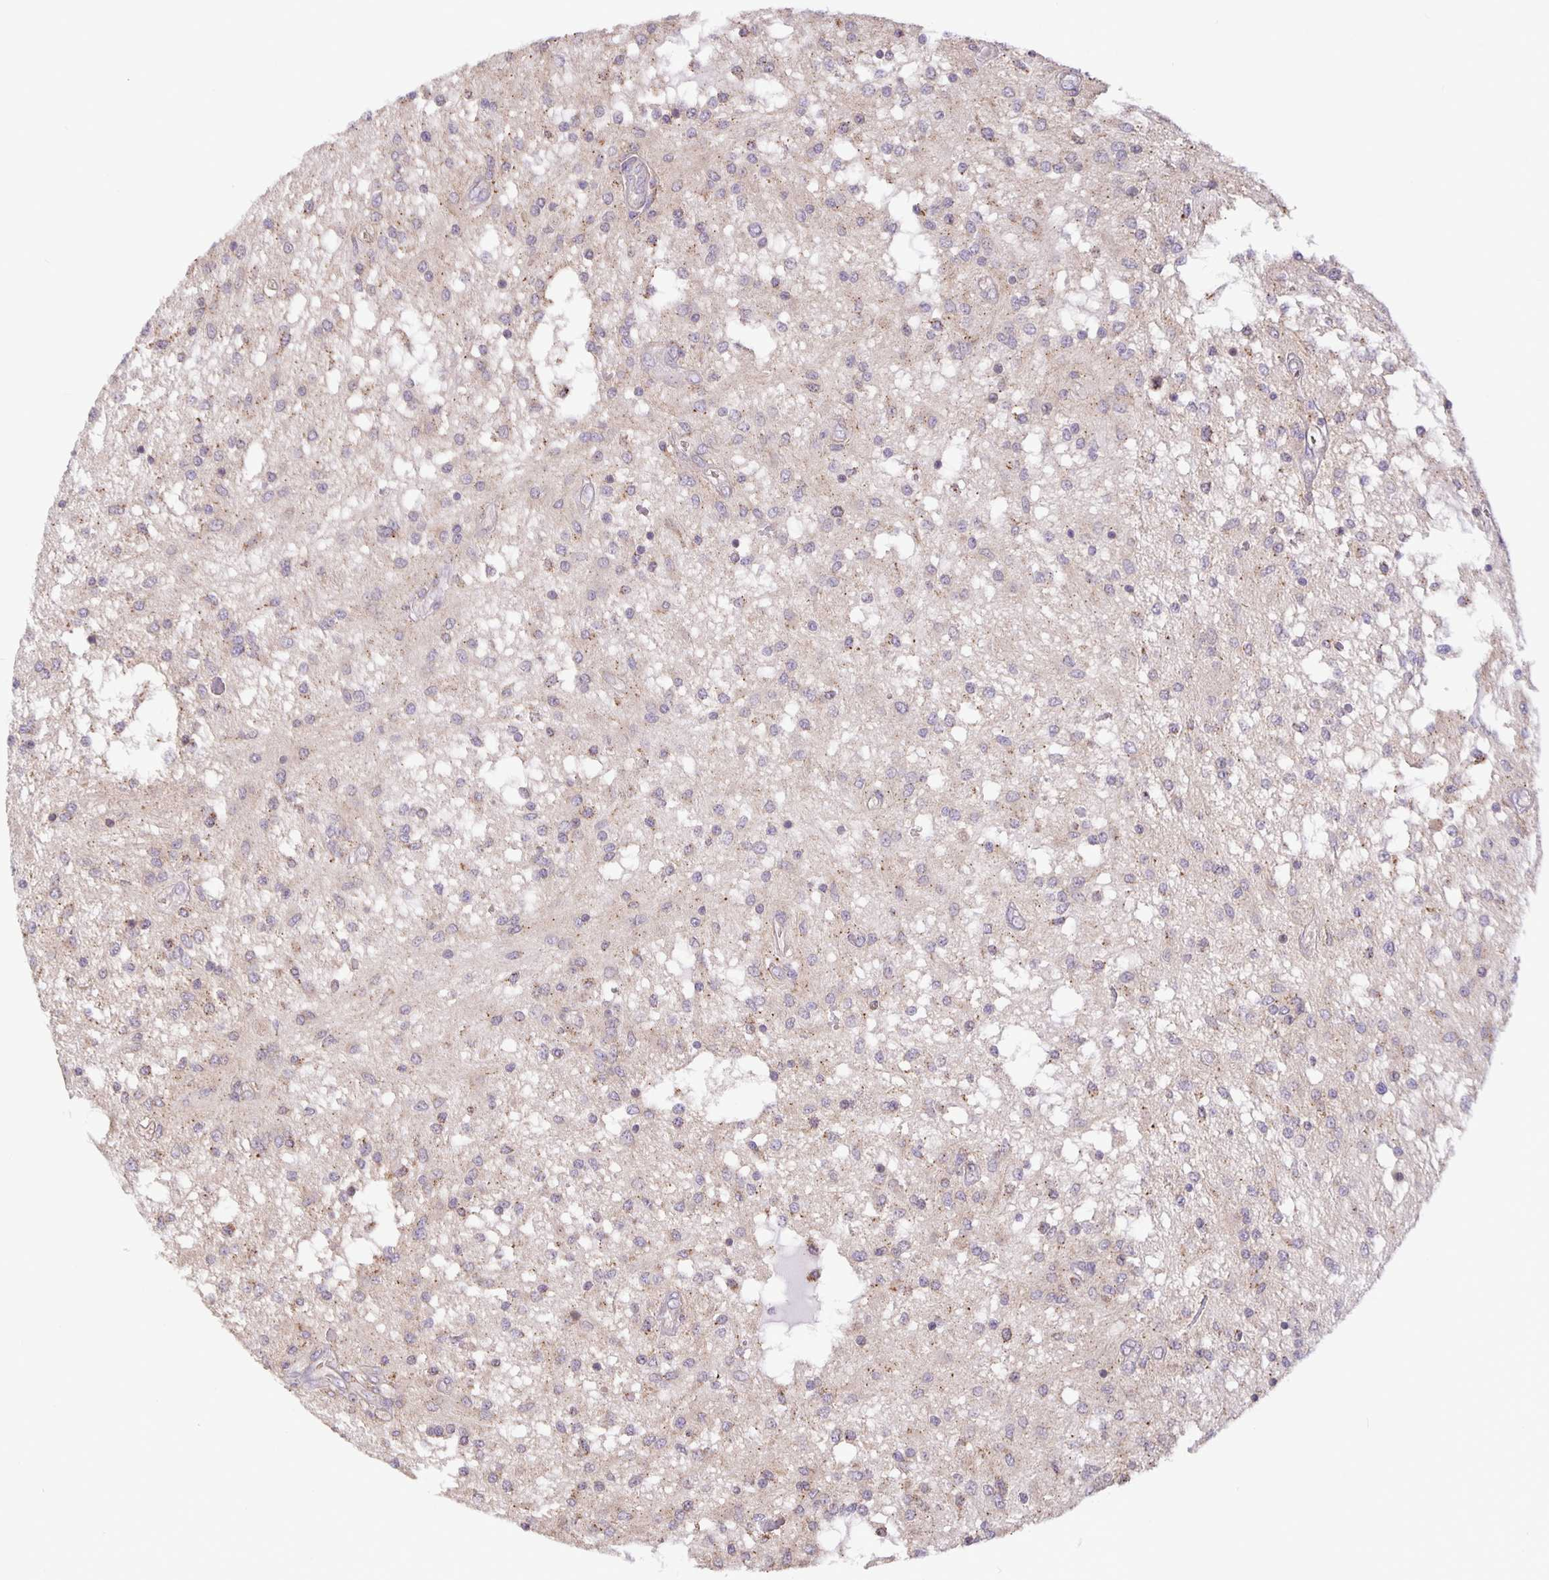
{"staining": {"intensity": "negative", "quantity": "none", "location": "none"}, "tissue": "glioma", "cell_type": "Tumor cells", "image_type": "cancer", "snomed": [{"axis": "morphology", "description": "Glioma, malignant, Low grade"}, {"axis": "topography", "description": "Cerebellum"}], "caption": "Immunohistochemistry histopathology image of low-grade glioma (malignant) stained for a protein (brown), which reveals no expression in tumor cells. The staining is performed using DAB (3,3'-diaminobenzidine) brown chromogen with nuclei counter-stained in using hematoxylin.", "gene": "TMEM71", "patient": {"sex": "female", "age": 14}}